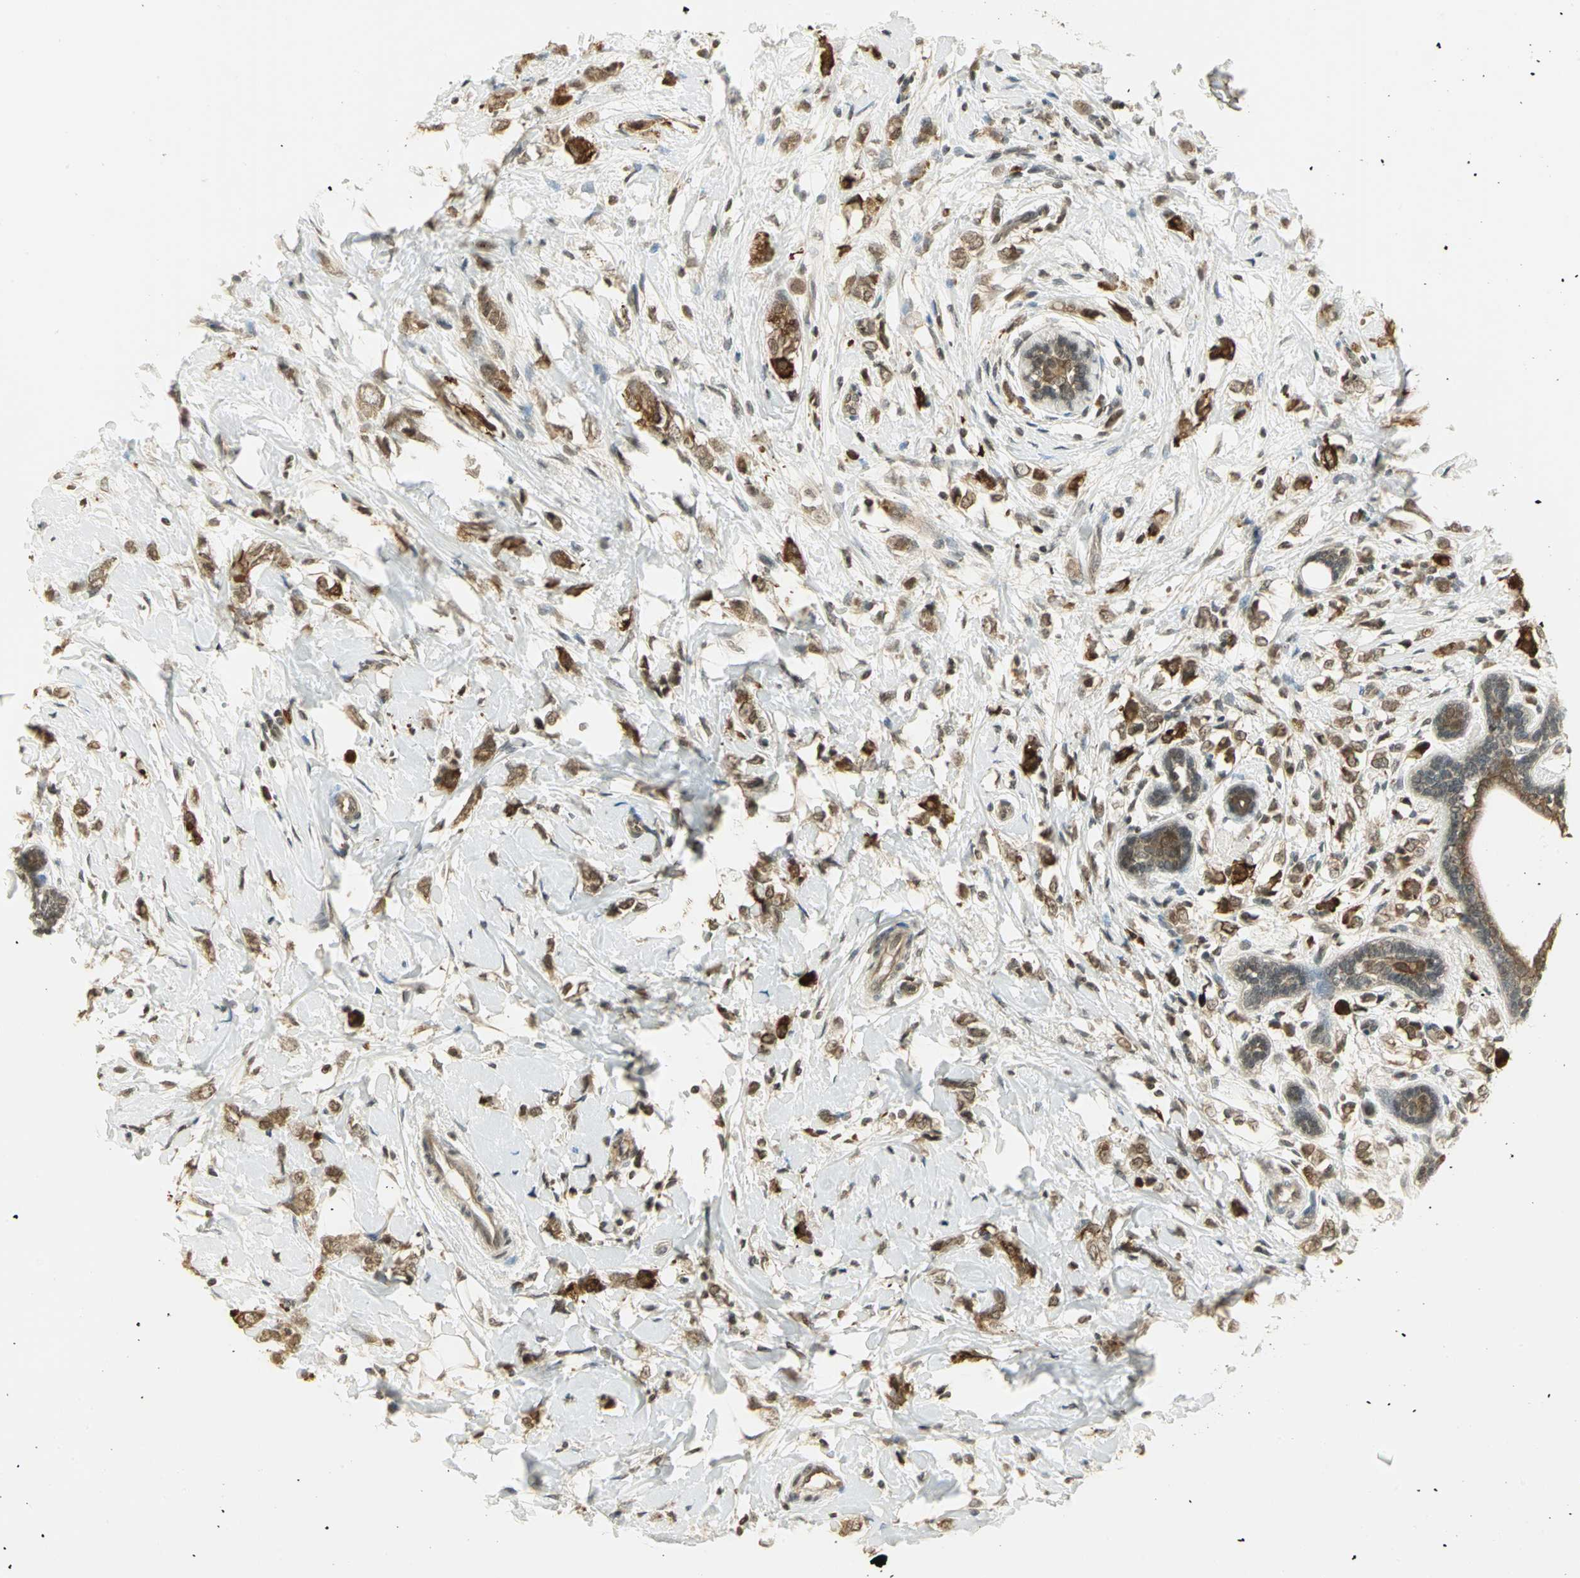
{"staining": {"intensity": "moderate", "quantity": ">75%", "location": "cytoplasmic/membranous"}, "tissue": "breast cancer", "cell_type": "Tumor cells", "image_type": "cancer", "snomed": [{"axis": "morphology", "description": "Normal tissue, NOS"}, {"axis": "morphology", "description": "Lobular carcinoma"}, {"axis": "topography", "description": "Breast"}], "caption": "DAB (3,3'-diaminobenzidine) immunohistochemical staining of human lobular carcinoma (breast) displays moderate cytoplasmic/membranous protein positivity in approximately >75% of tumor cells. (DAB (3,3'-diaminobenzidine) = brown stain, brightfield microscopy at high magnification).", "gene": "CDC34", "patient": {"sex": "female", "age": 47}}